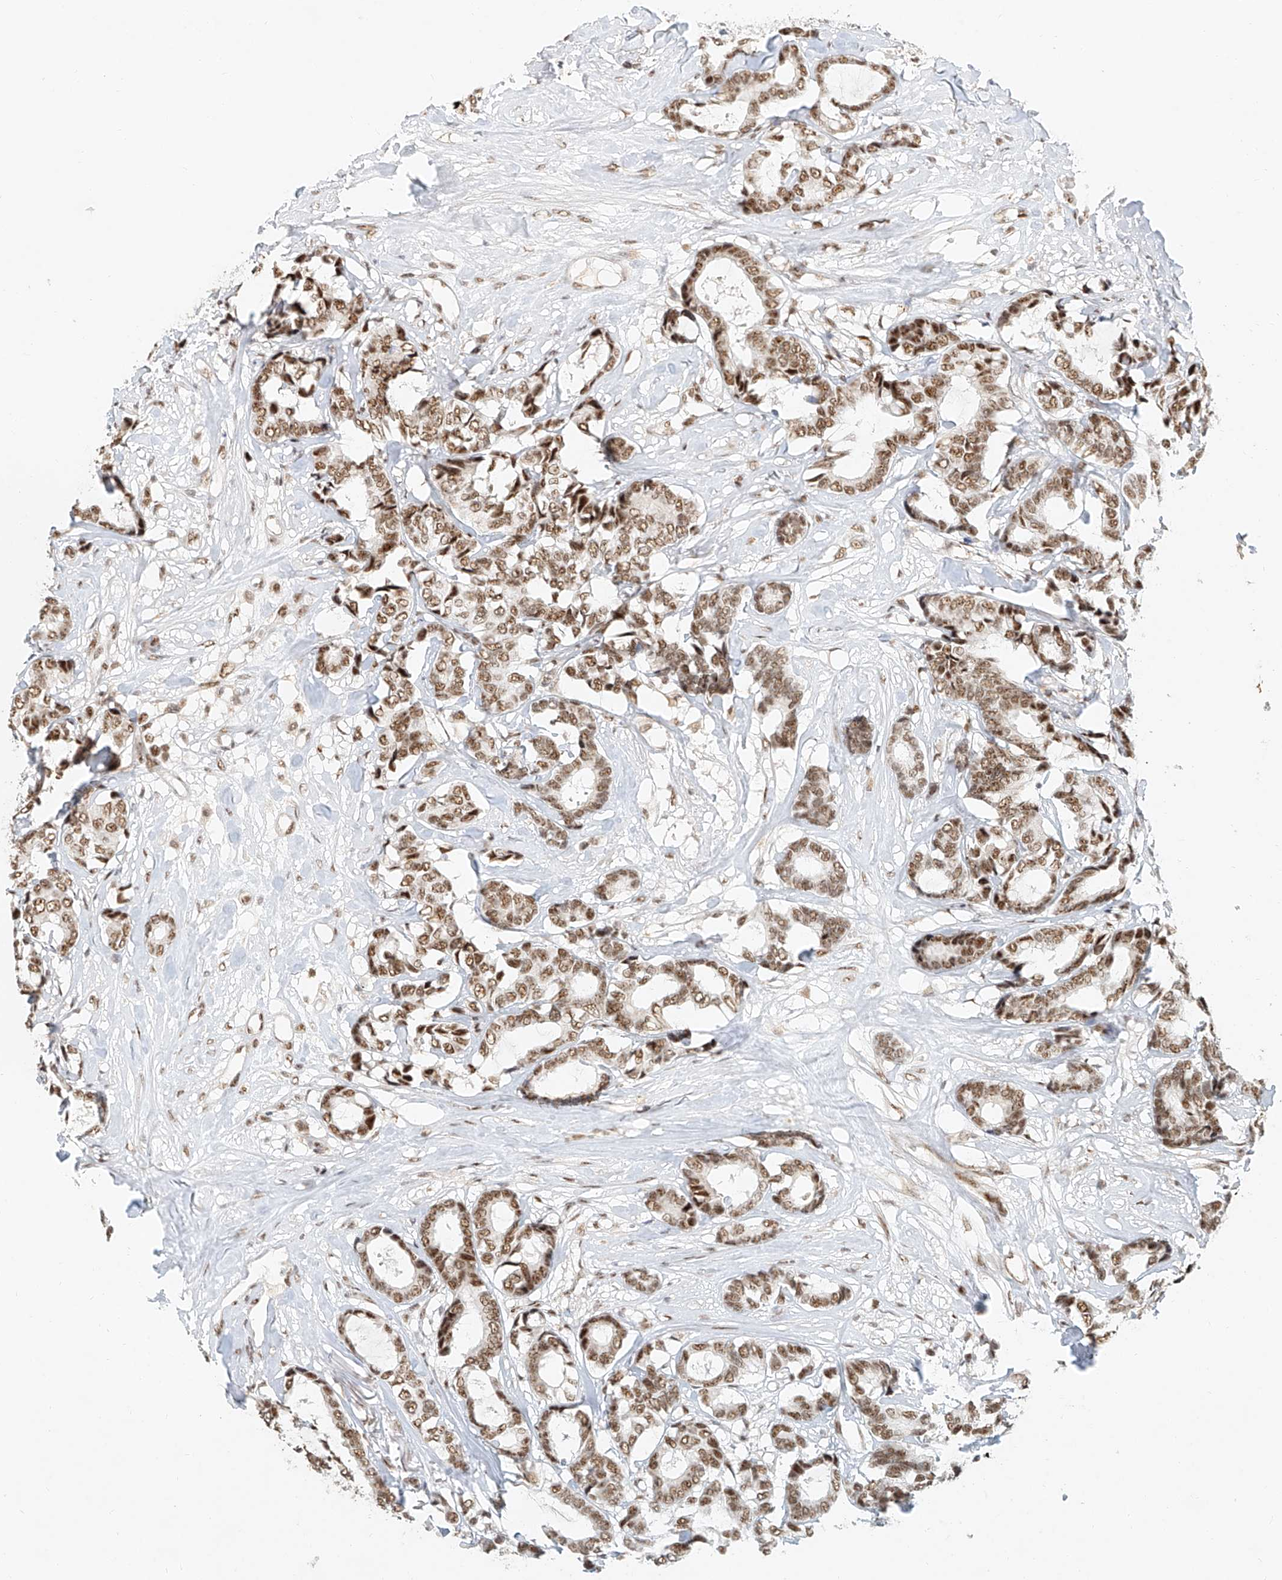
{"staining": {"intensity": "moderate", "quantity": ">75%", "location": "nuclear"}, "tissue": "breast cancer", "cell_type": "Tumor cells", "image_type": "cancer", "snomed": [{"axis": "morphology", "description": "Duct carcinoma"}, {"axis": "topography", "description": "Breast"}], "caption": "A brown stain labels moderate nuclear expression of a protein in breast infiltrating ductal carcinoma tumor cells.", "gene": "CXorf58", "patient": {"sex": "female", "age": 87}}